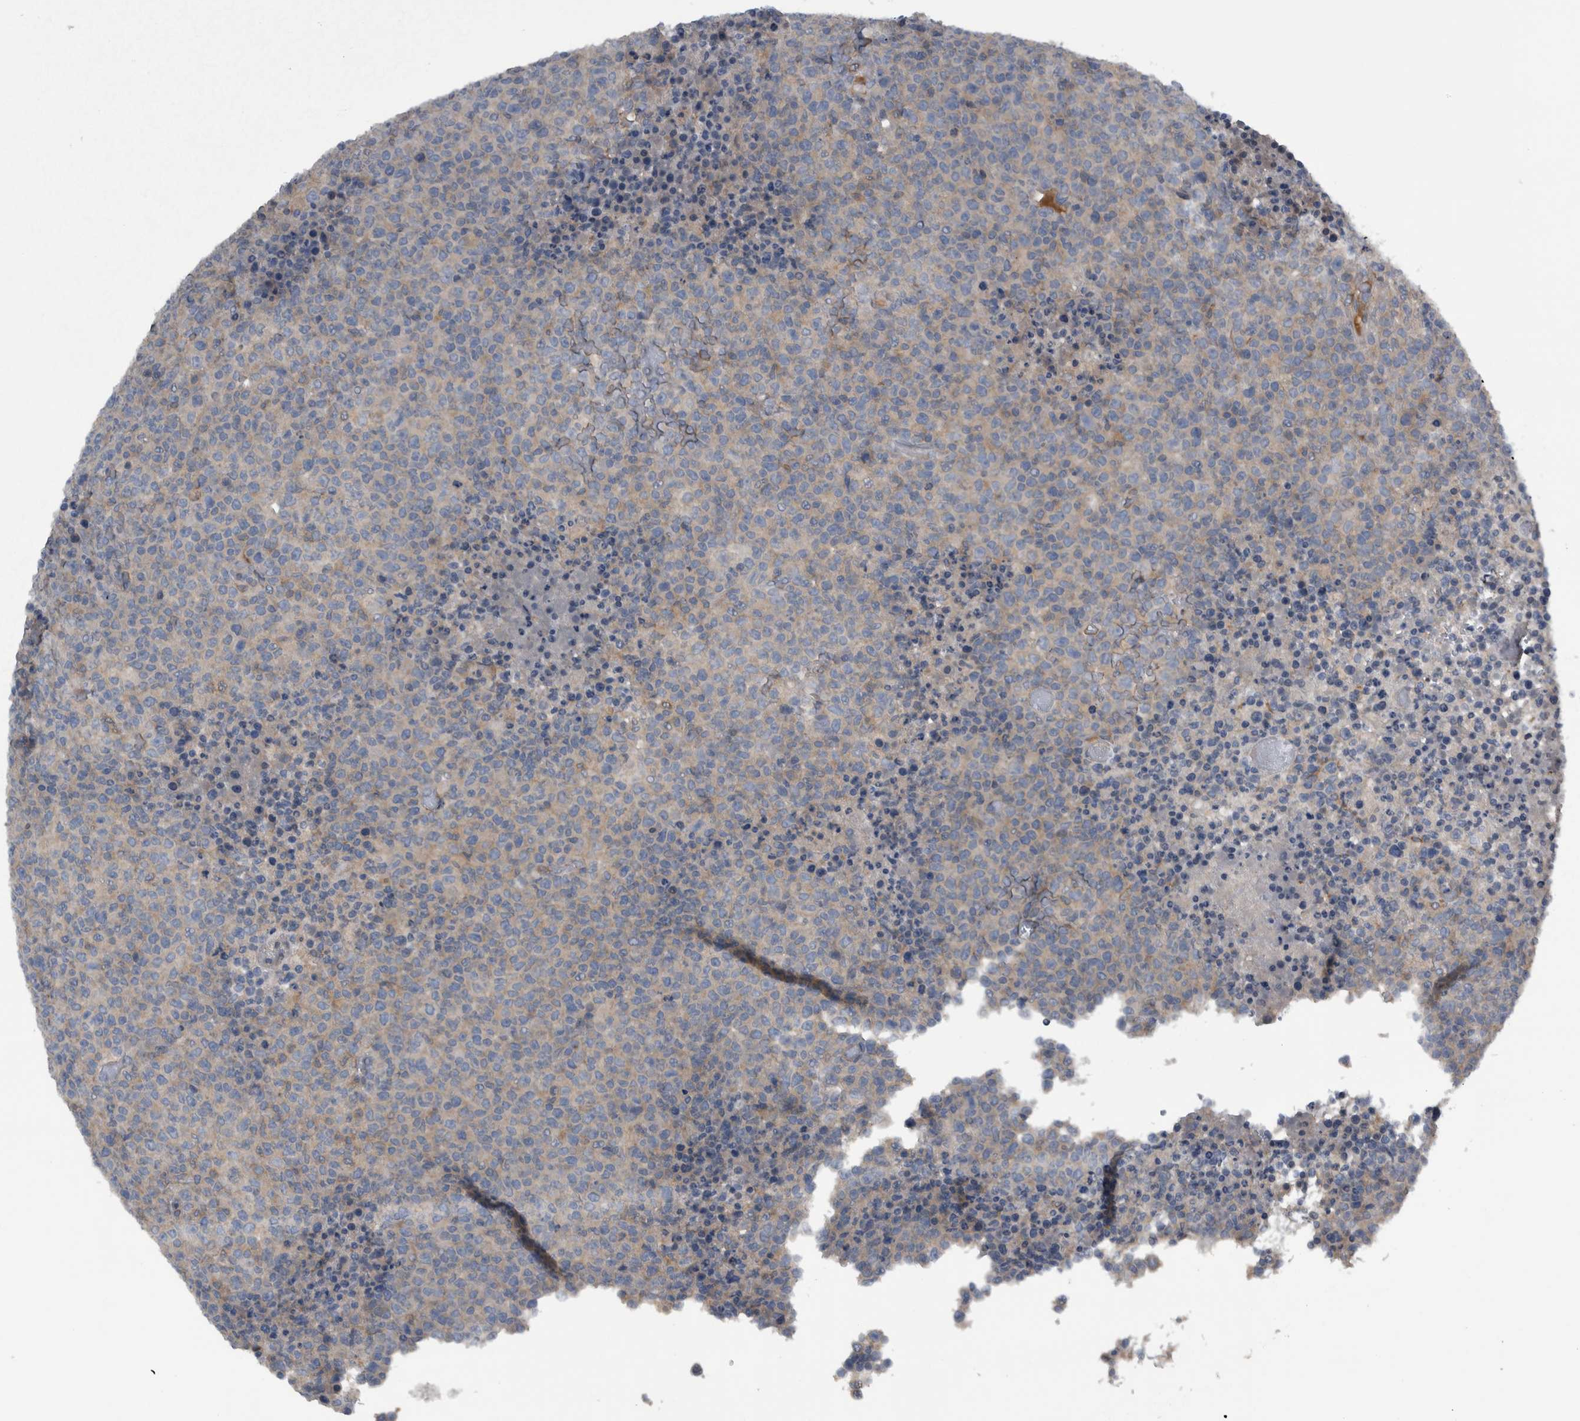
{"staining": {"intensity": "negative", "quantity": "none", "location": "none"}, "tissue": "lymphoma", "cell_type": "Tumor cells", "image_type": "cancer", "snomed": [{"axis": "morphology", "description": "Malignant lymphoma, non-Hodgkin's type, High grade"}, {"axis": "topography", "description": "Lymph node"}], "caption": "The image shows no significant expression in tumor cells of lymphoma.", "gene": "NT5C2", "patient": {"sex": "male", "age": 13}}